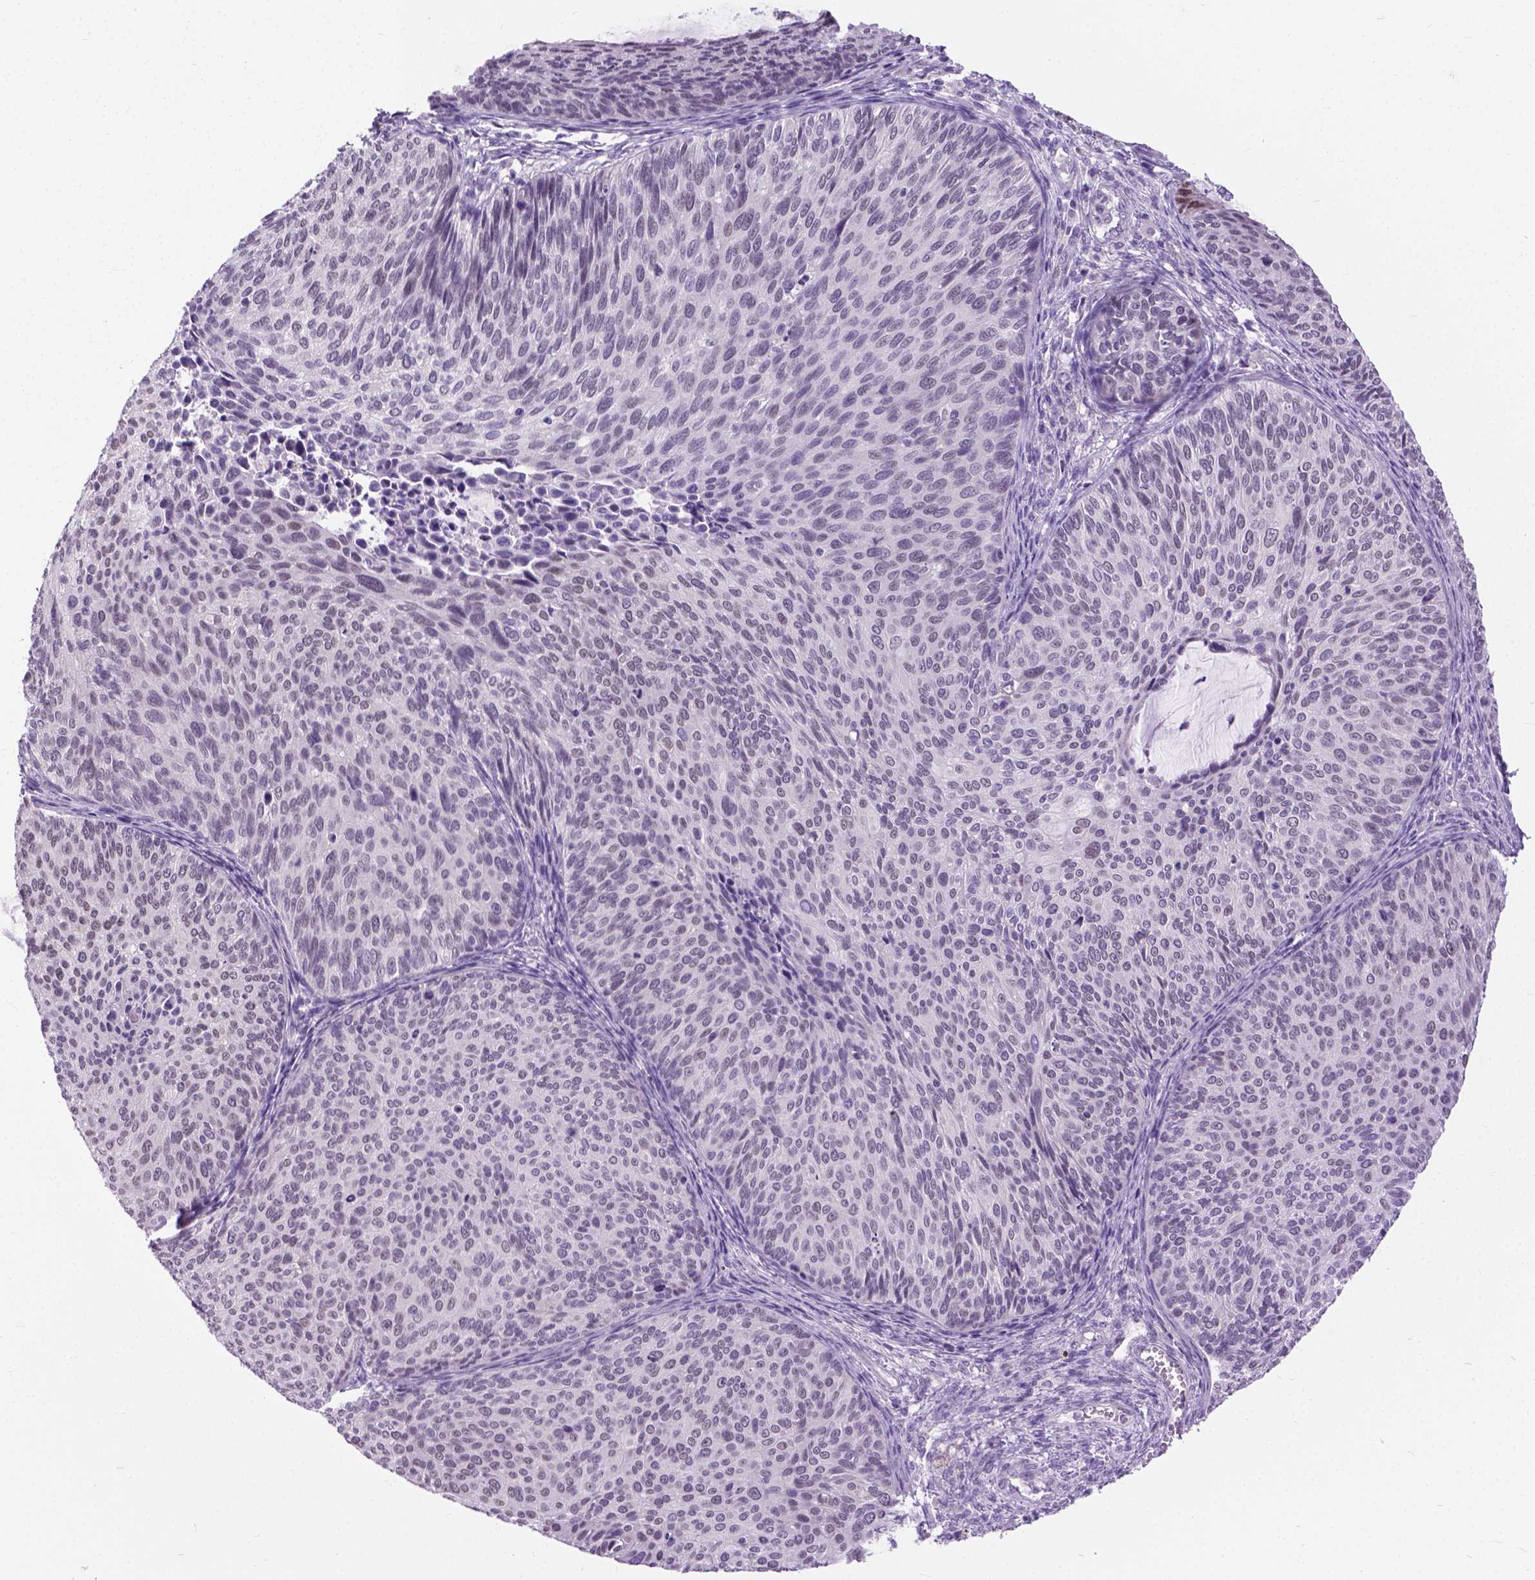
{"staining": {"intensity": "negative", "quantity": "none", "location": "none"}, "tissue": "cervical cancer", "cell_type": "Tumor cells", "image_type": "cancer", "snomed": [{"axis": "morphology", "description": "Squamous cell carcinoma, NOS"}, {"axis": "topography", "description": "Cervix"}], "caption": "This is a micrograph of immunohistochemistry staining of cervical cancer (squamous cell carcinoma), which shows no expression in tumor cells. (DAB (3,3'-diaminobenzidine) immunohistochemistry (IHC) visualized using brightfield microscopy, high magnification).", "gene": "APCDD1L", "patient": {"sex": "female", "age": 36}}